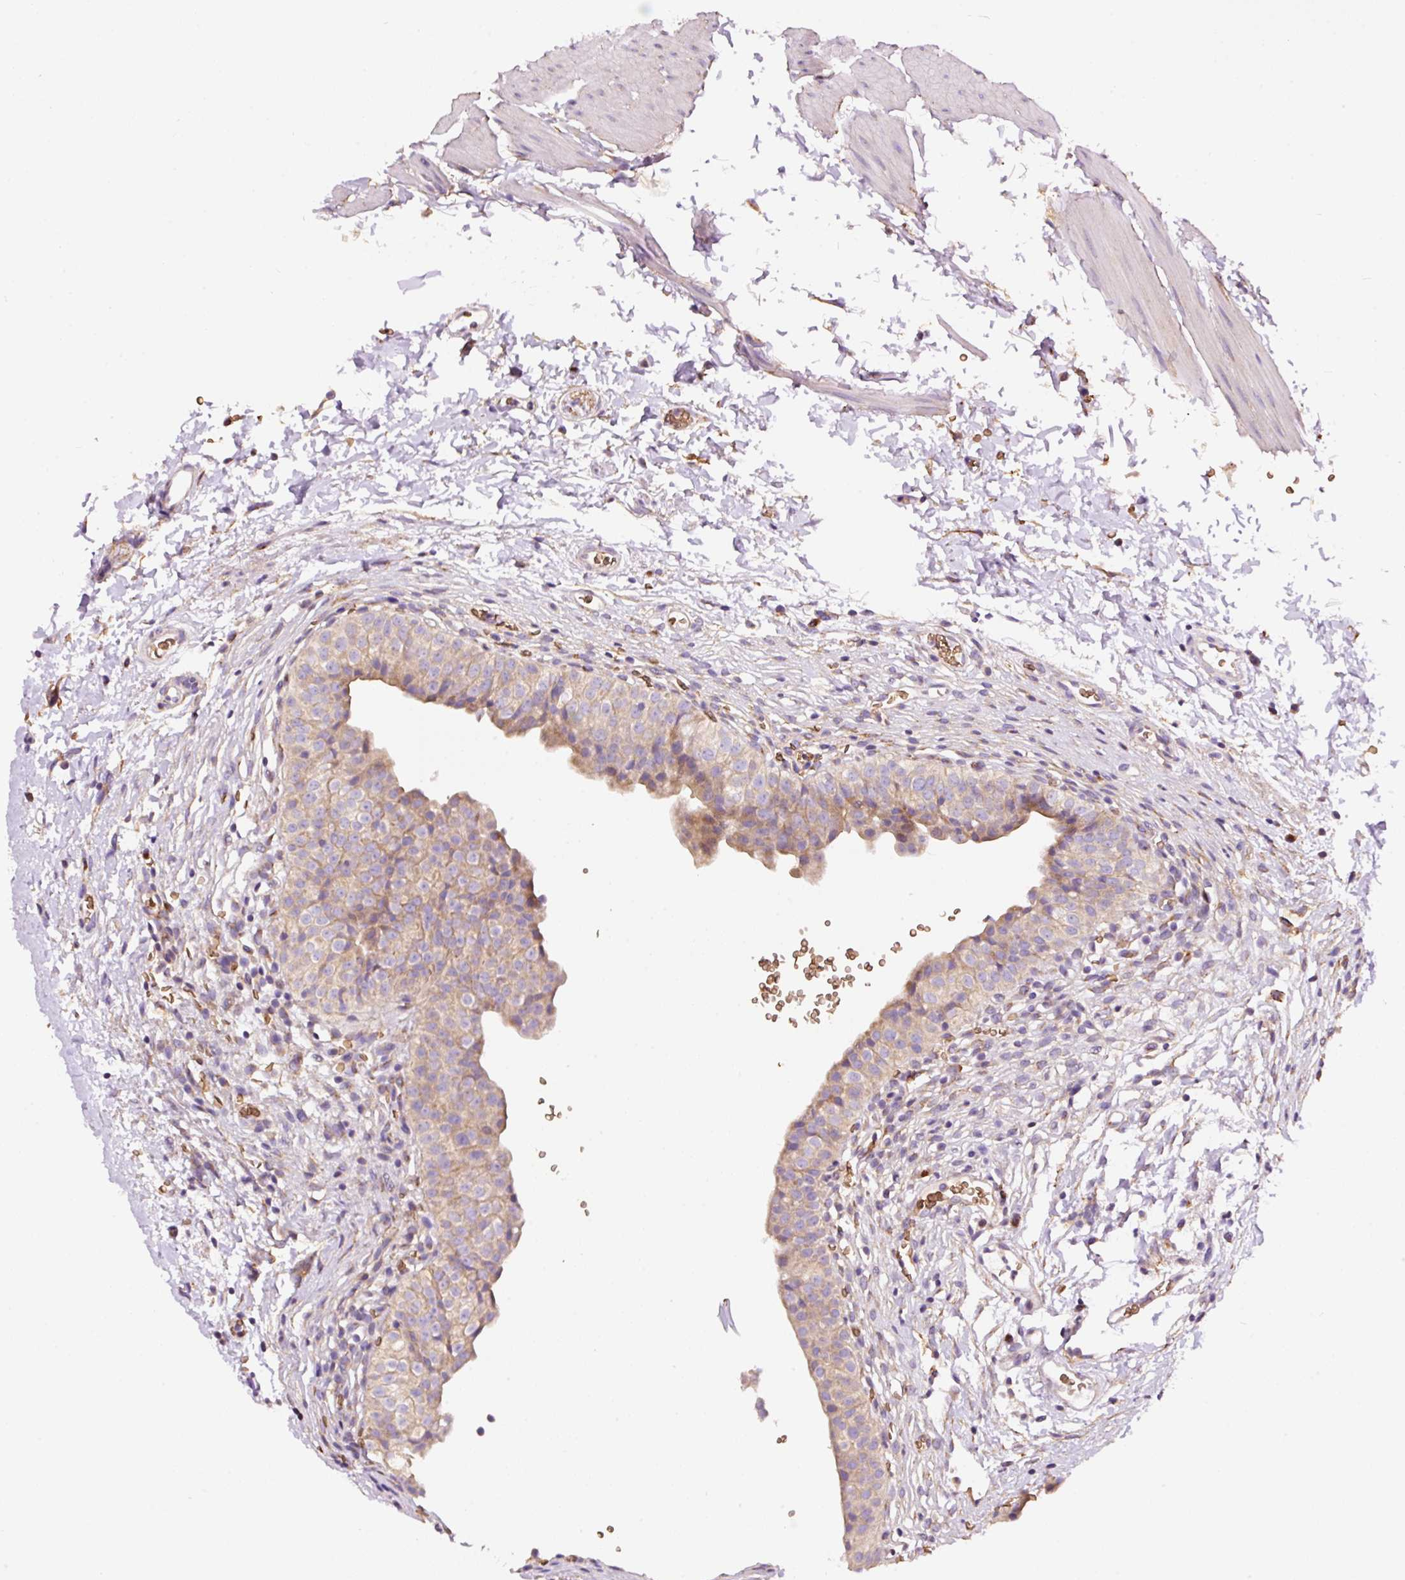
{"staining": {"intensity": "weak", "quantity": ">75%", "location": "cytoplasmic/membranous"}, "tissue": "urinary bladder", "cell_type": "Urothelial cells", "image_type": "normal", "snomed": [{"axis": "morphology", "description": "Normal tissue, NOS"}, {"axis": "topography", "description": "Urinary bladder"}, {"axis": "topography", "description": "Peripheral nerve tissue"}], "caption": "A low amount of weak cytoplasmic/membranous positivity is seen in about >75% of urothelial cells in unremarkable urinary bladder.", "gene": "PRRC2A", "patient": {"sex": "male", "age": 55}}